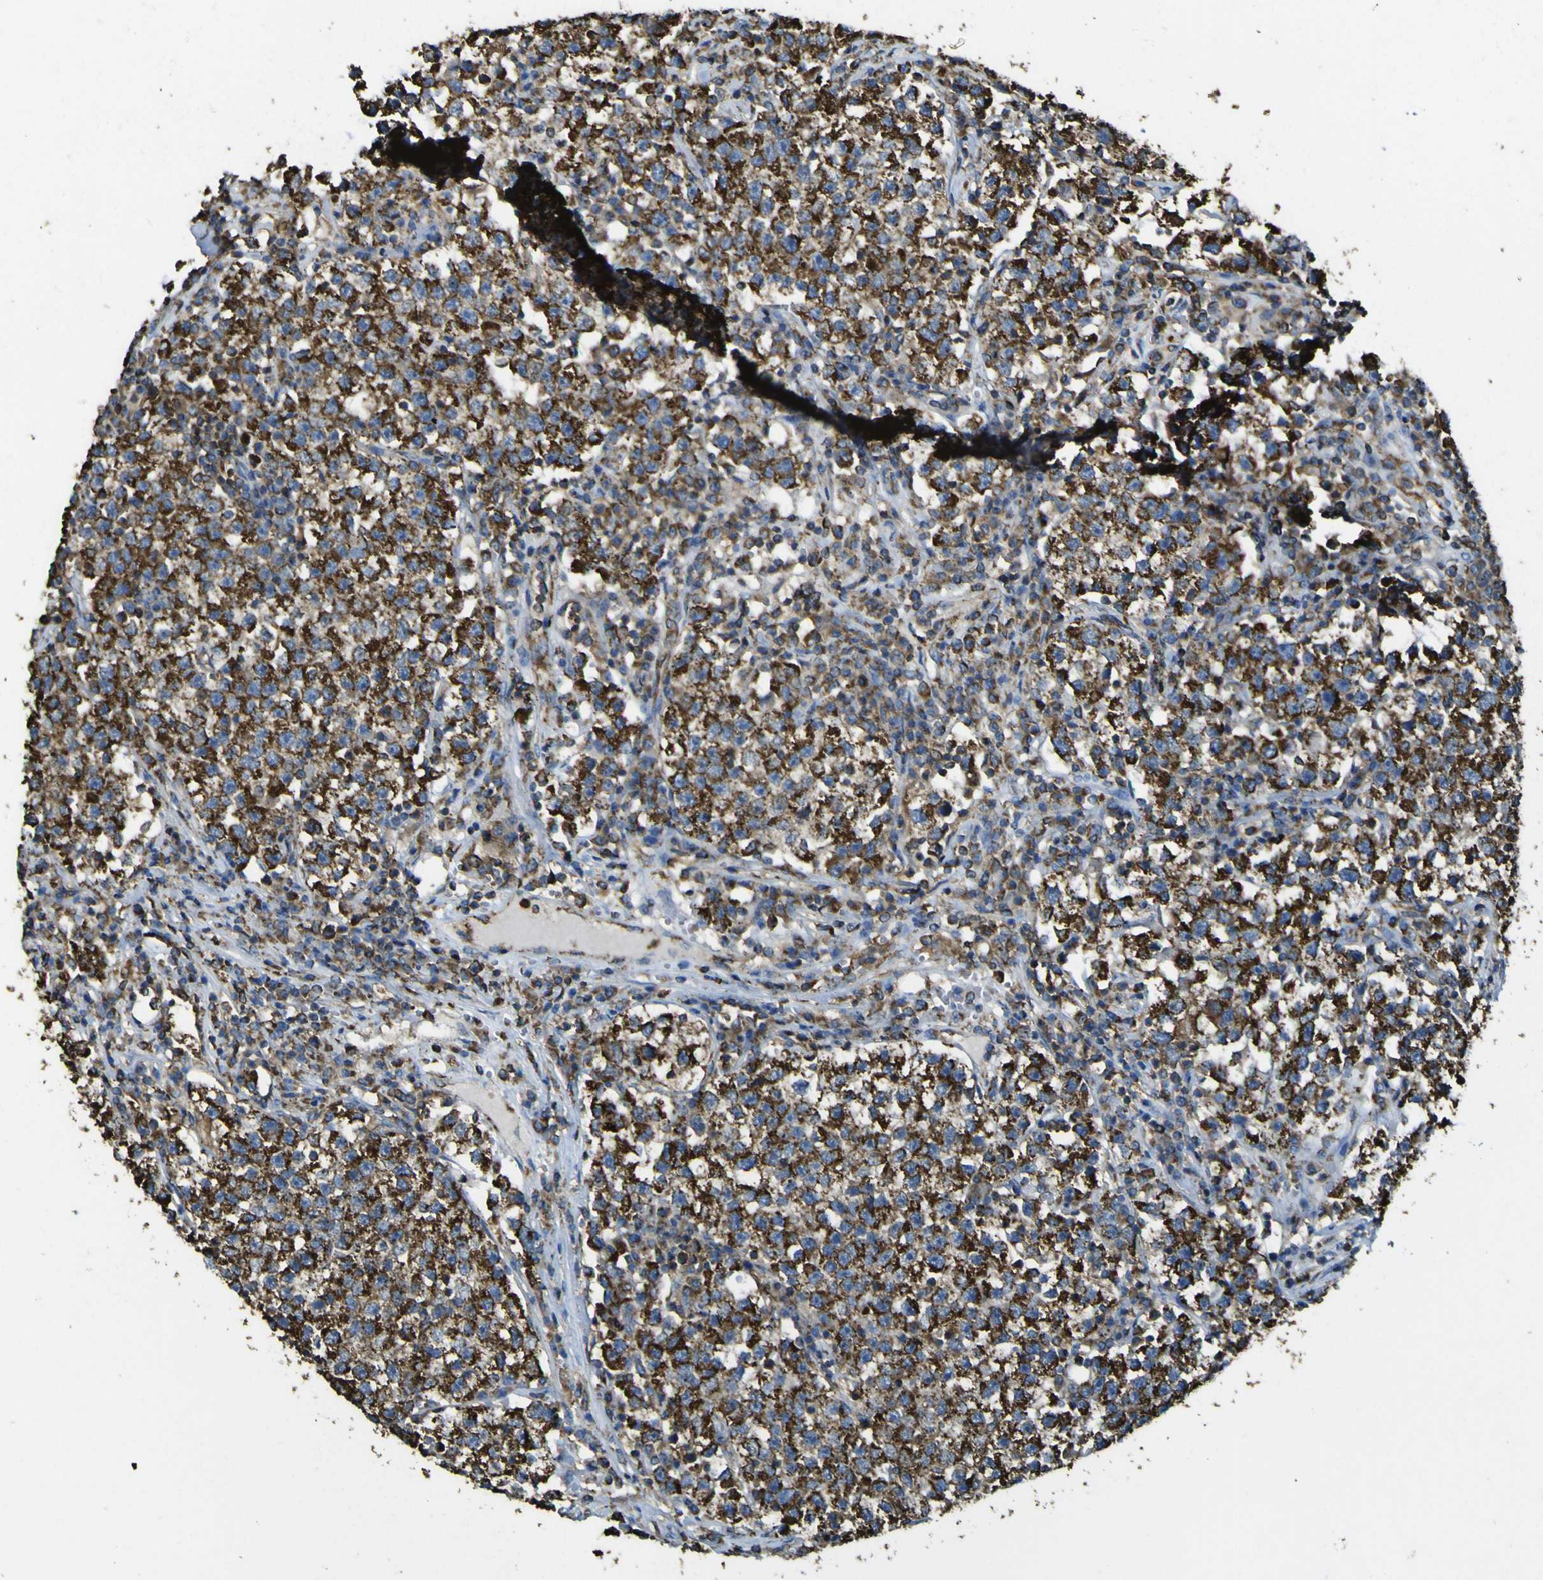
{"staining": {"intensity": "strong", "quantity": ">75%", "location": "cytoplasmic/membranous"}, "tissue": "testis cancer", "cell_type": "Tumor cells", "image_type": "cancer", "snomed": [{"axis": "morphology", "description": "Seminoma, NOS"}, {"axis": "topography", "description": "Testis"}], "caption": "Seminoma (testis) was stained to show a protein in brown. There is high levels of strong cytoplasmic/membranous expression in about >75% of tumor cells. (DAB (3,3'-diaminobenzidine) = brown stain, brightfield microscopy at high magnification).", "gene": "ACSL3", "patient": {"sex": "male", "age": 22}}